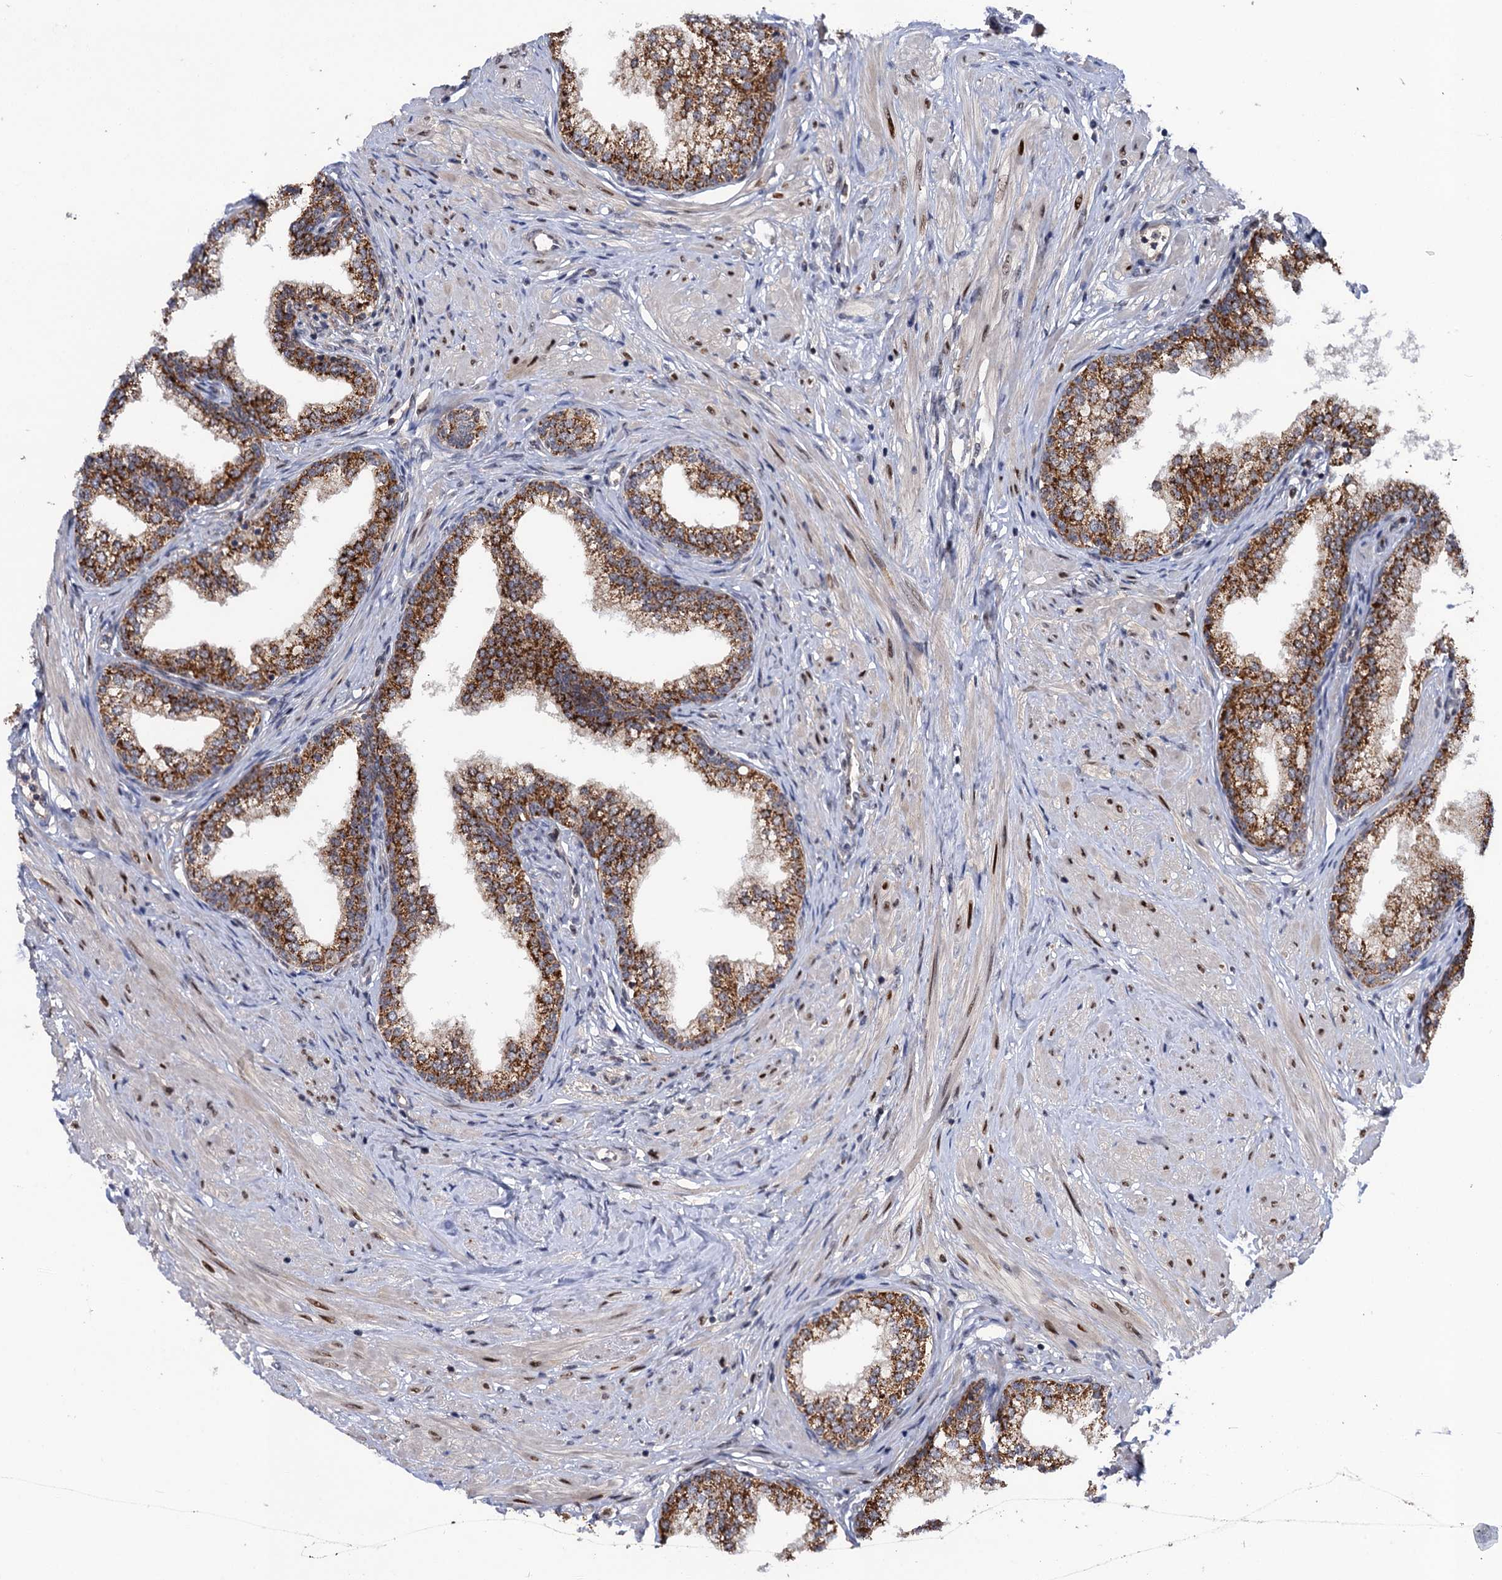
{"staining": {"intensity": "moderate", "quantity": ">75%", "location": "cytoplasmic/membranous"}, "tissue": "prostate", "cell_type": "Glandular cells", "image_type": "normal", "snomed": [{"axis": "morphology", "description": "Normal tissue, NOS"}, {"axis": "morphology", "description": "Urothelial carcinoma, Low grade"}, {"axis": "topography", "description": "Urinary bladder"}, {"axis": "topography", "description": "Prostate"}], "caption": "Immunohistochemical staining of unremarkable human prostate demonstrates moderate cytoplasmic/membranous protein positivity in about >75% of glandular cells.", "gene": "ZAR1L", "patient": {"sex": "male", "age": 60}}